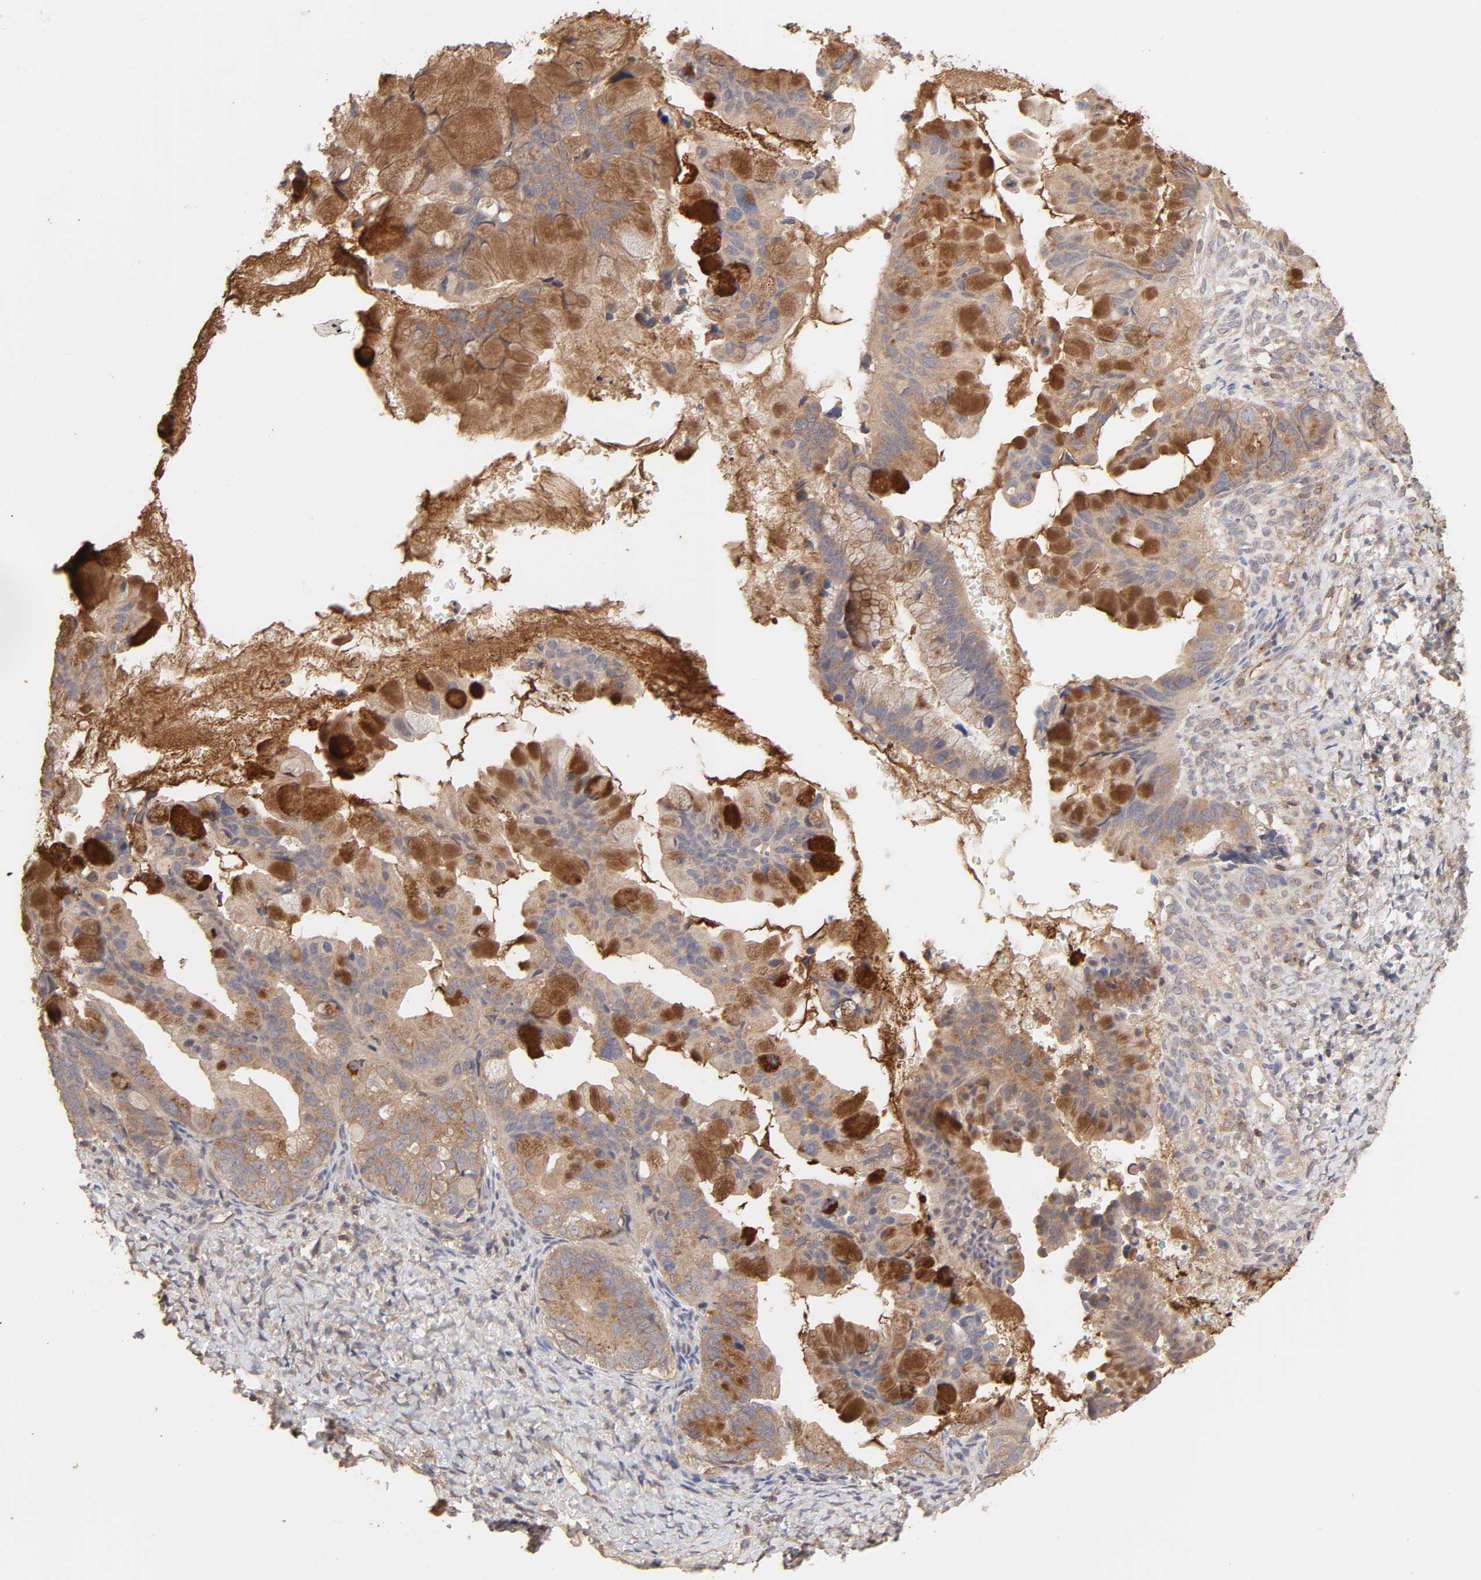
{"staining": {"intensity": "strong", "quantity": "<25%", "location": "cytoplasmic/membranous"}, "tissue": "ovarian cancer", "cell_type": "Tumor cells", "image_type": "cancer", "snomed": [{"axis": "morphology", "description": "Cystadenocarcinoma, mucinous, NOS"}, {"axis": "topography", "description": "Ovary"}], "caption": "Ovarian mucinous cystadenocarcinoma stained with immunohistochemistry displays strong cytoplasmic/membranous staining in approximately <25% of tumor cells.", "gene": "AP1G2", "patient": {"sex": "female", "age": 36}}